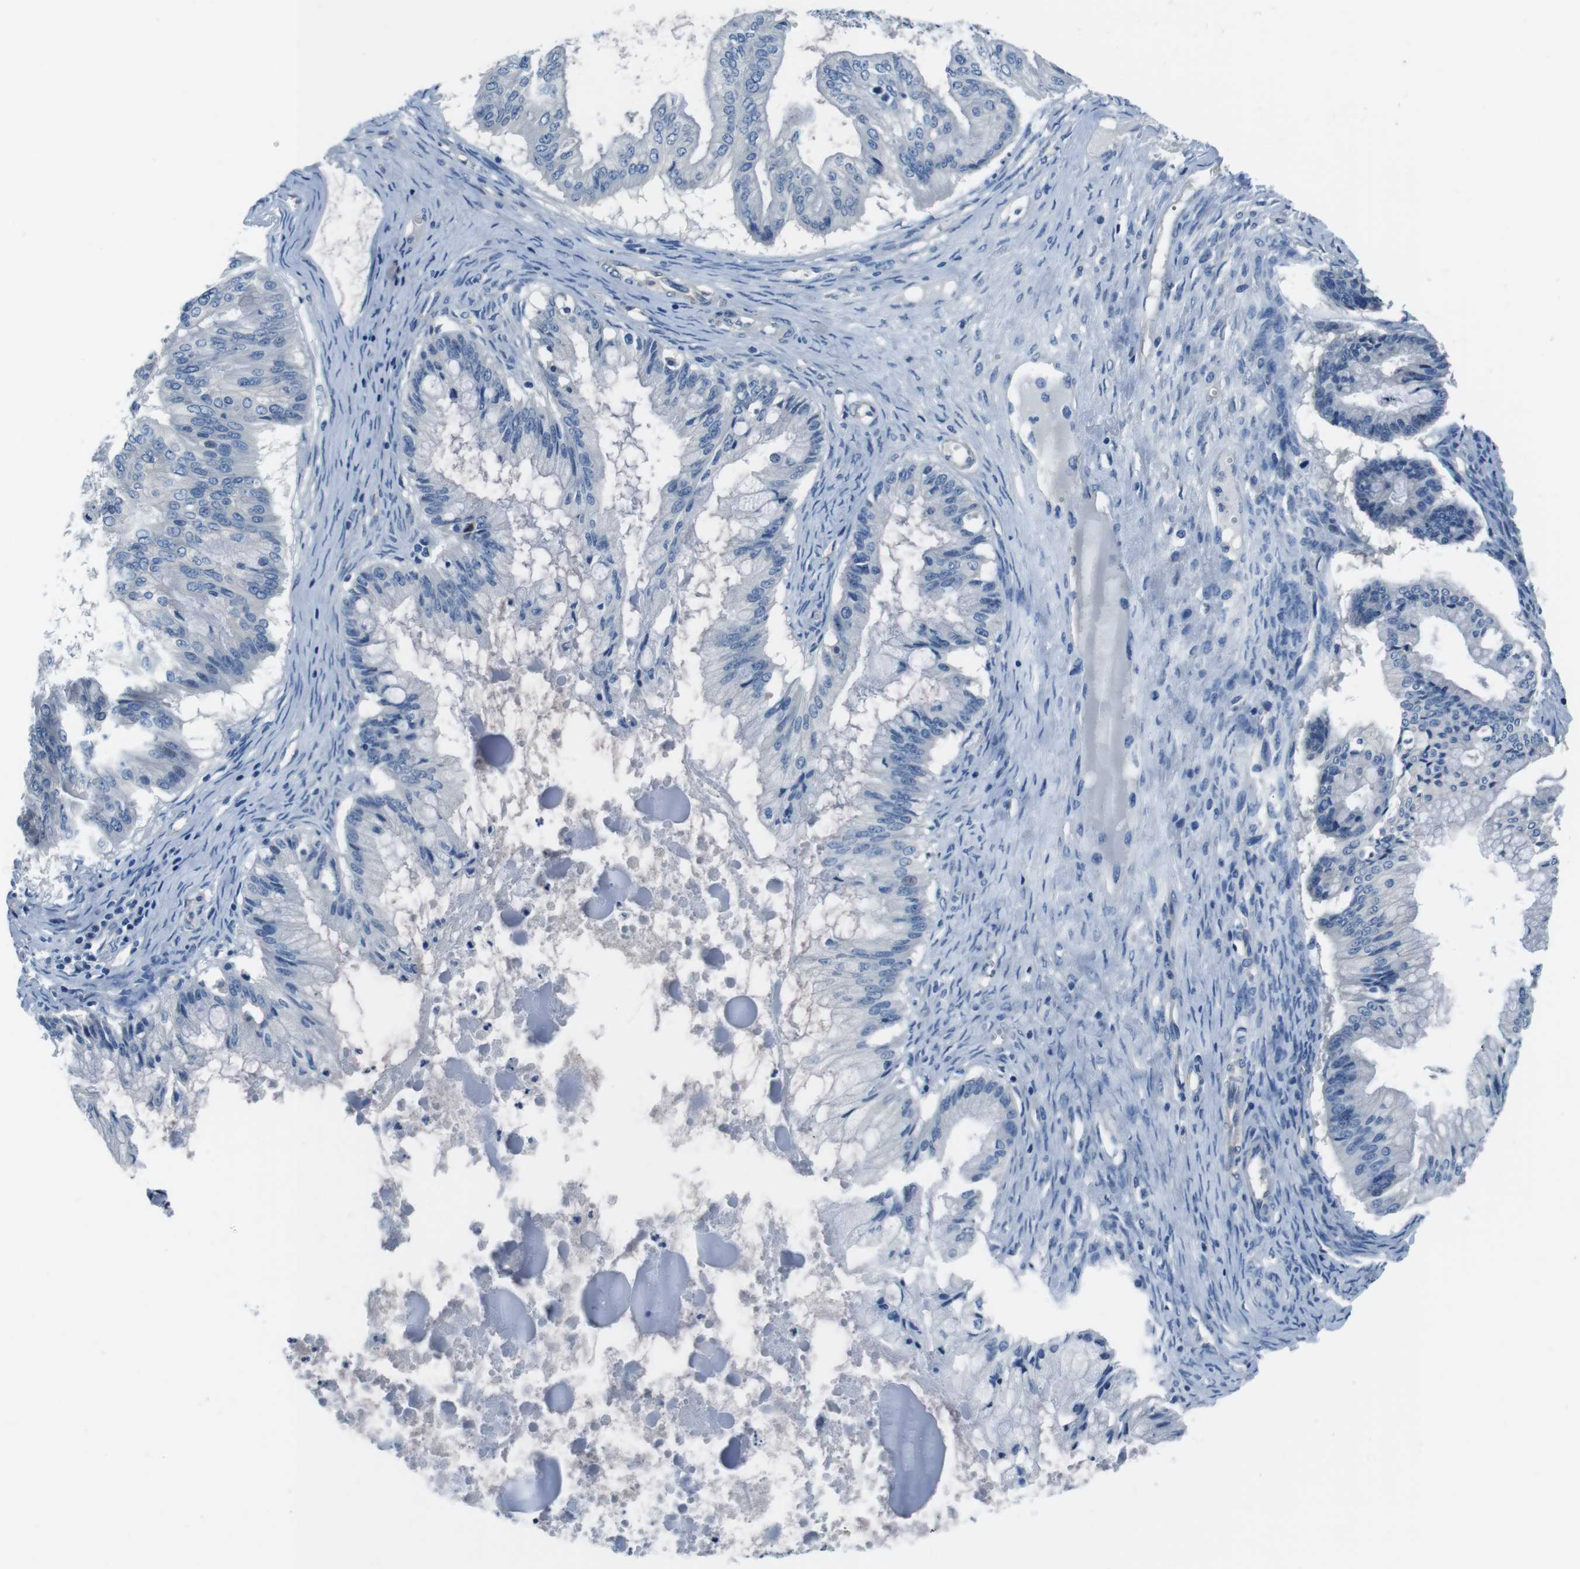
{"staining": {"intensity": "negative", "quantity": "none", "location": "none"}, "tissue": "ovarian cancer", "cell_type": "Tumor cells", "image_type": "cancer", "snomed": [{"axis": "morphology", "description": "Cystadenocarcinoma, mucinous, NOS"}, {"axis": "topography", "description": "Ovary"}], "caption": "DAB immunohistochemical staining of human ovarian mucinous cystadenocarcinoma reveals no significant positivity in tumor cells. (DAB (3,3'-diaminobenzidine) immunohistochemistry, high magnification).", "gene": "CASQ1", "patient": {"sex": "female", "age": 57}}